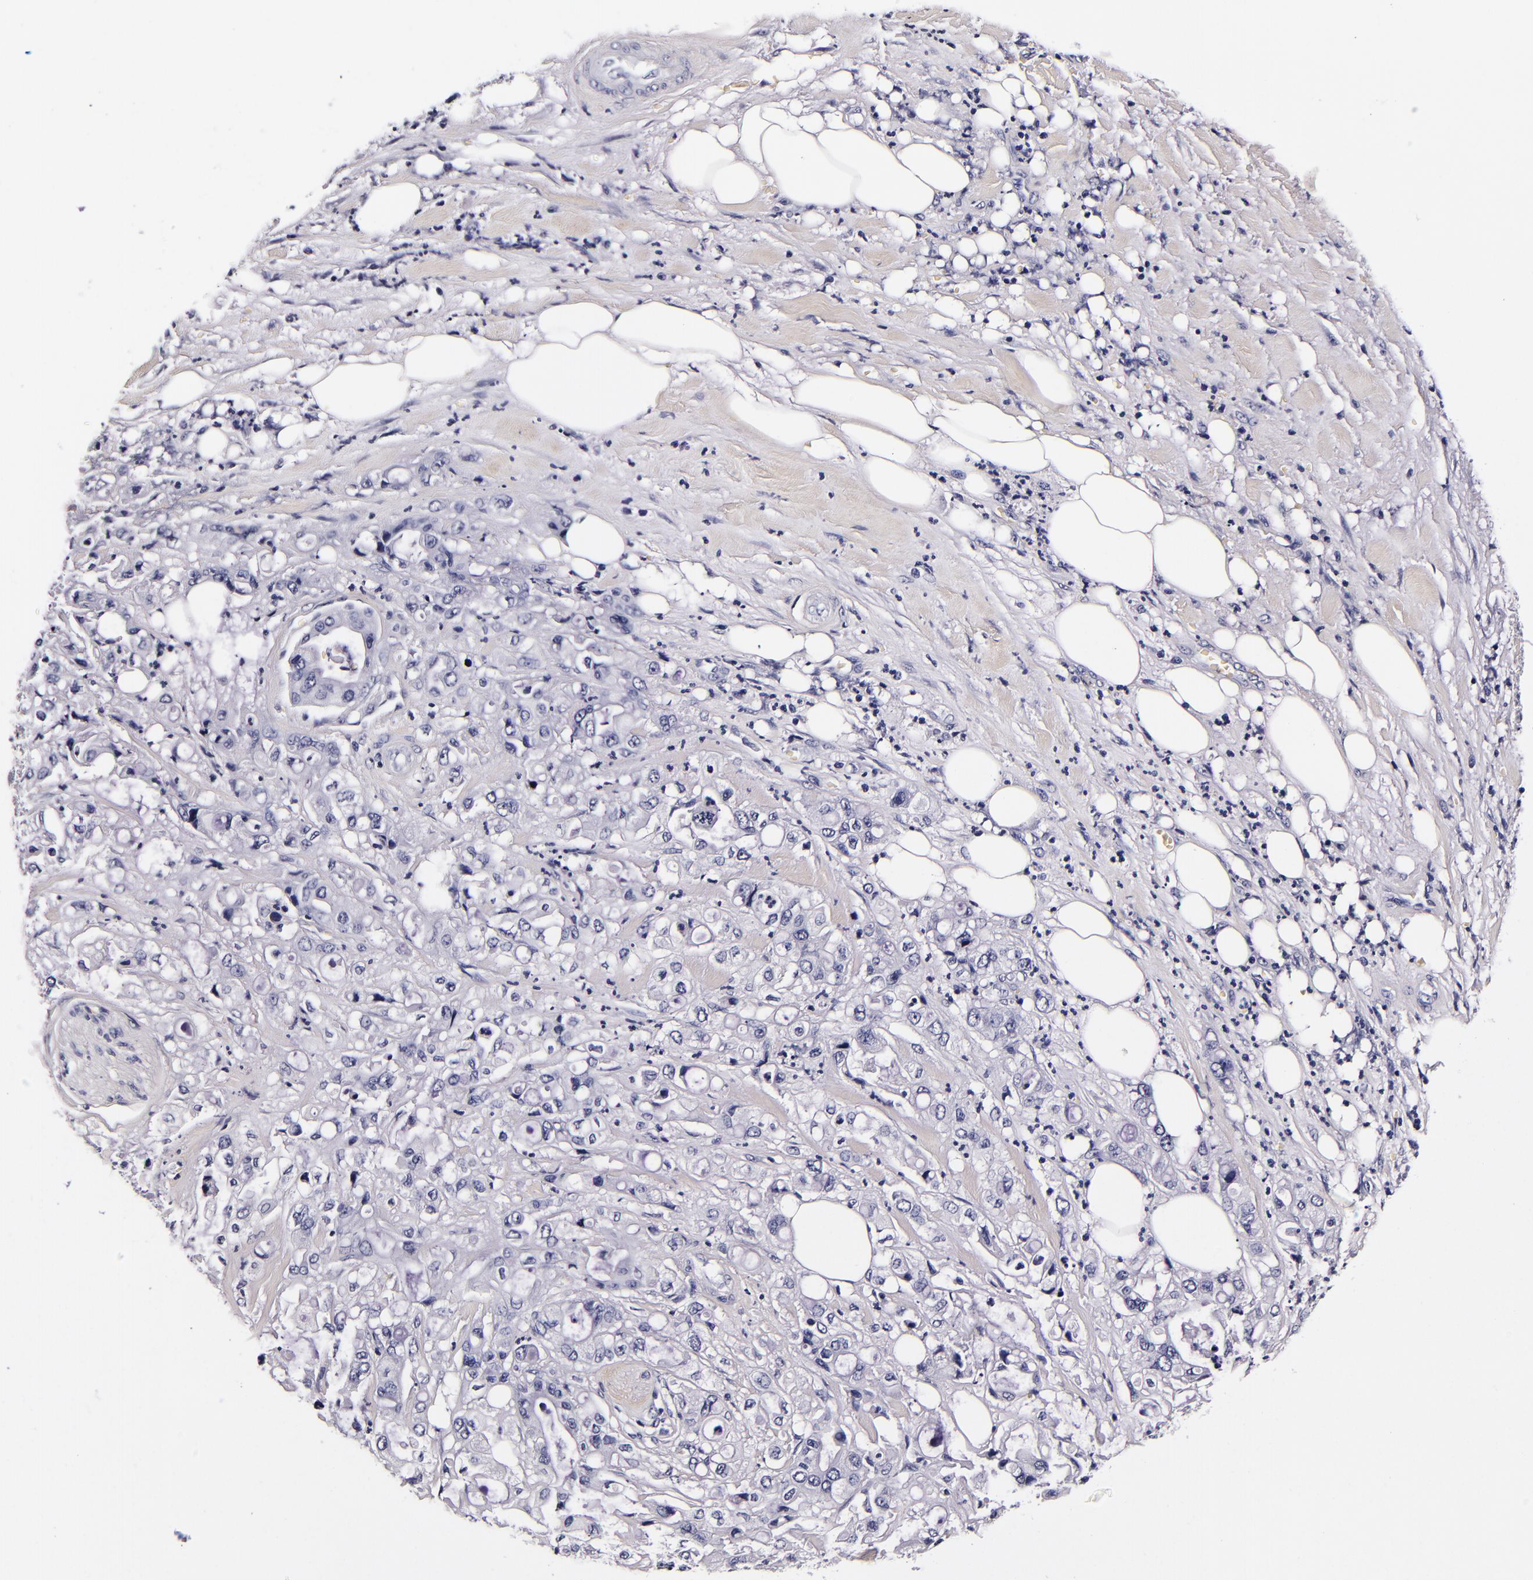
{"staining": {"intensity": "negative", "quantity": "none", "location": "none"}, "tissue": "pancreatic cancer", "cell_type": "Tumor cells", "image_type": "cancer", "snomed": [{"axis": "morphology", "description": "Adenocarcinoma, NOS"}, {"axis": "topography", "description": "Pancreas"}], "caption": "DAB (3,3'-diaminobenzidine) immunohistochemical staining of adenocarcinoma (pancreatic) exhibits no significant positivity in tumor cells. The staining is performed using DAB brown chromogen with nuclei counter-stained in using hematoxylin.", "gene": "FBN1", "patient": {"sex": "male", "age": 70}}